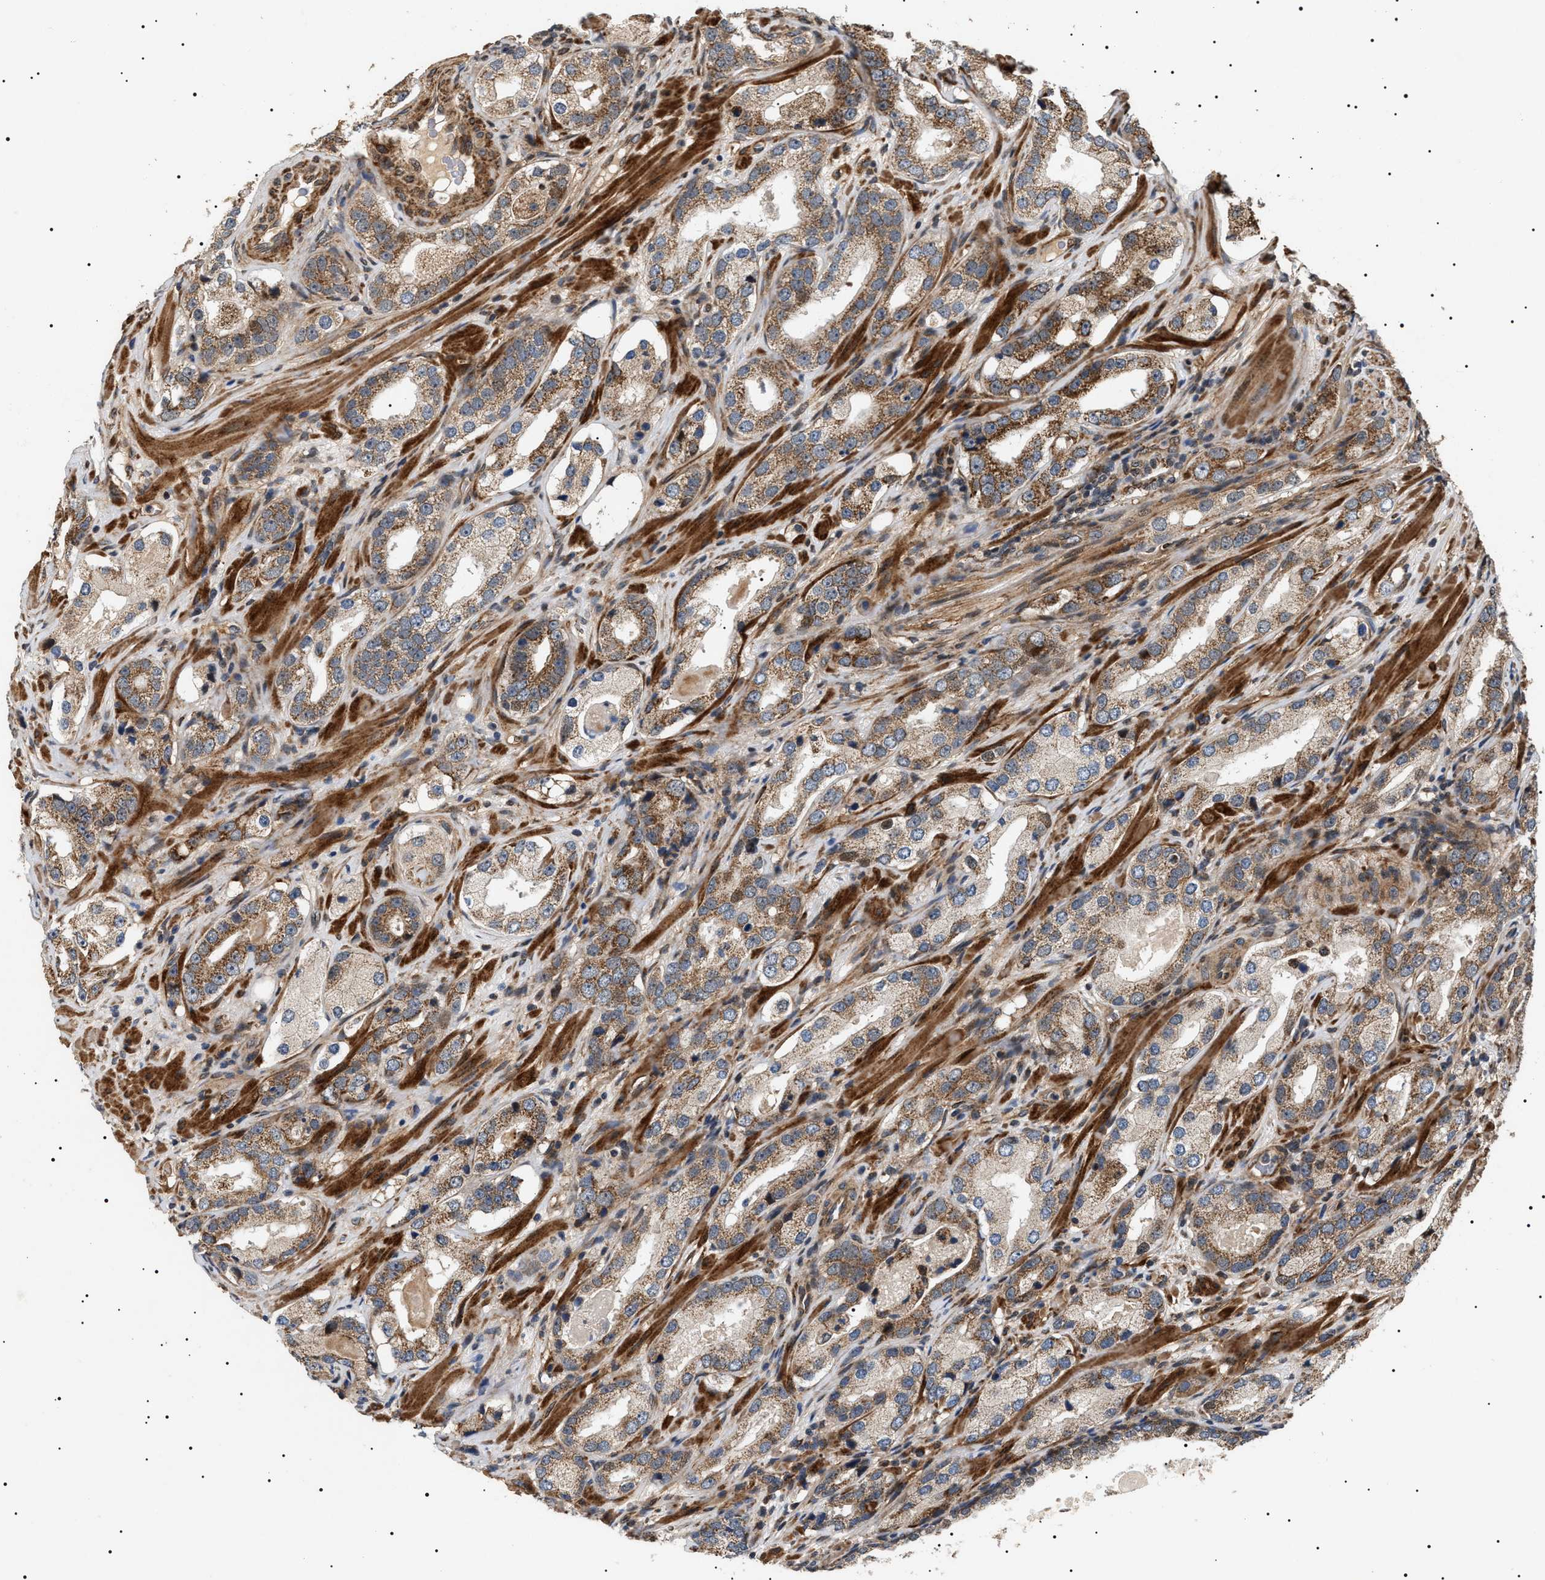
{"staining": {"intensity": "moderate", "quantity": "25%-75%", "location": "cytoplasmic/membranous"}, "tissue": "prostate cancer", "cell_type": "Tumor cells", "image_type": "cancer", "snomed": [{"axis": "morphology", "description": "Adenocarcinoma, High grade"}, {"axis": "topography", "description": "Prostate"}], "caption": "This micrograph demonstrates immunohistochemistry staining of prostate high-grade adenocarcinoma, with medium moderate cytoplasmic/membranous positivity in about 25%-75% of tumor cells.", "gene": "ZBTB26", "patient": {"sex": "male", "age": 63}}